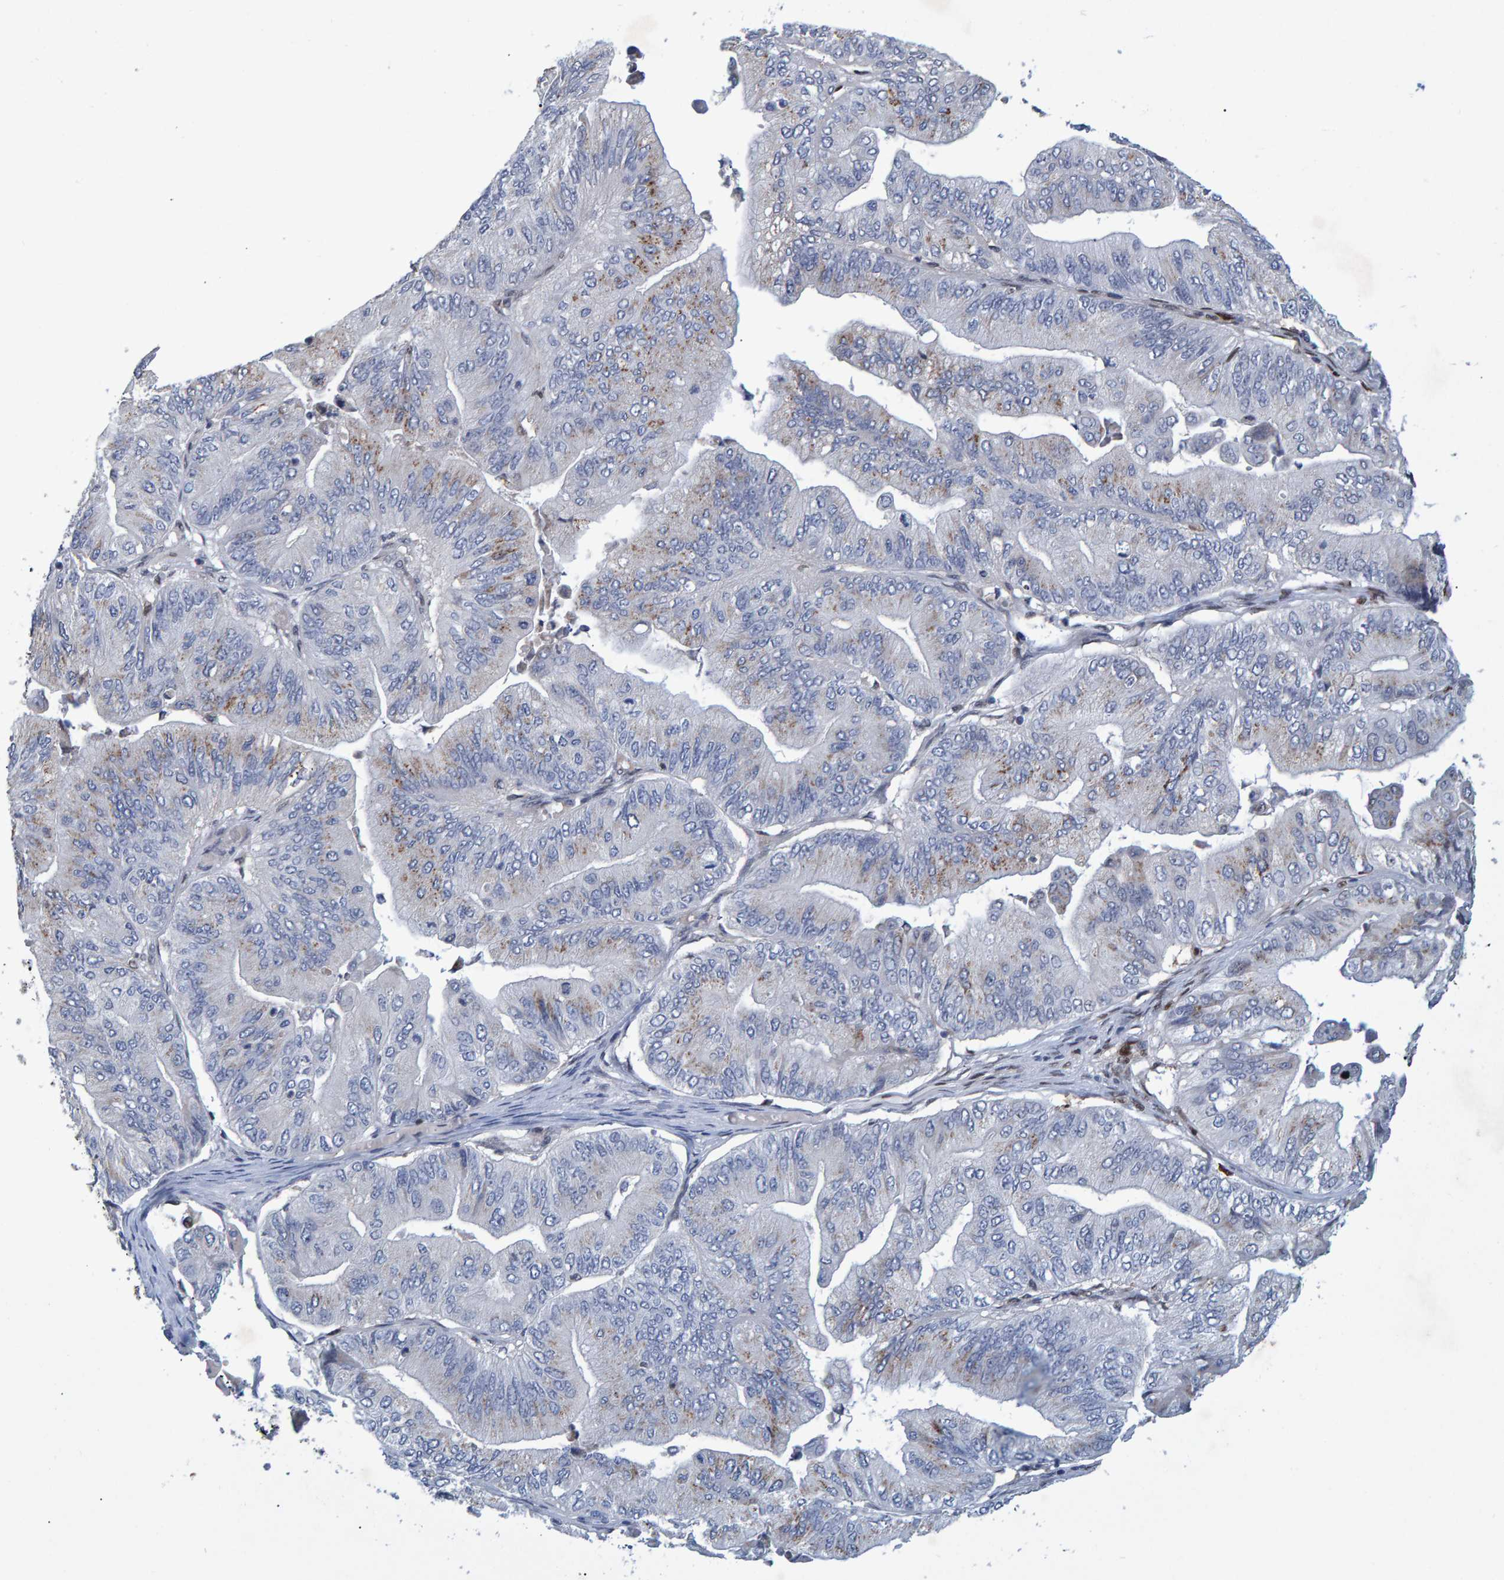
{"staining": {"intensity": "weak", "quantity": "25%-75%", "location": "cytoplasmic/membranous"}, "tissue": "ovarian cancer", "cell_type": "Tumor cells", "image_type": "cancer", "snomed": [{"axis": "morphology", "description": "Cystadenocarcinoma, mucinous, NOS"}, {"axis": "topography", "description": "Ovary"}], "caption": "Protein analysis of ovarian mucinous cystadenocarcinoma tissue demonstrates weak cytoplasmic/membranous staining in approximately 25%-75% of tumor cells.", "gene": "QKI", "patient": {"sex": "female", "age": 61}}